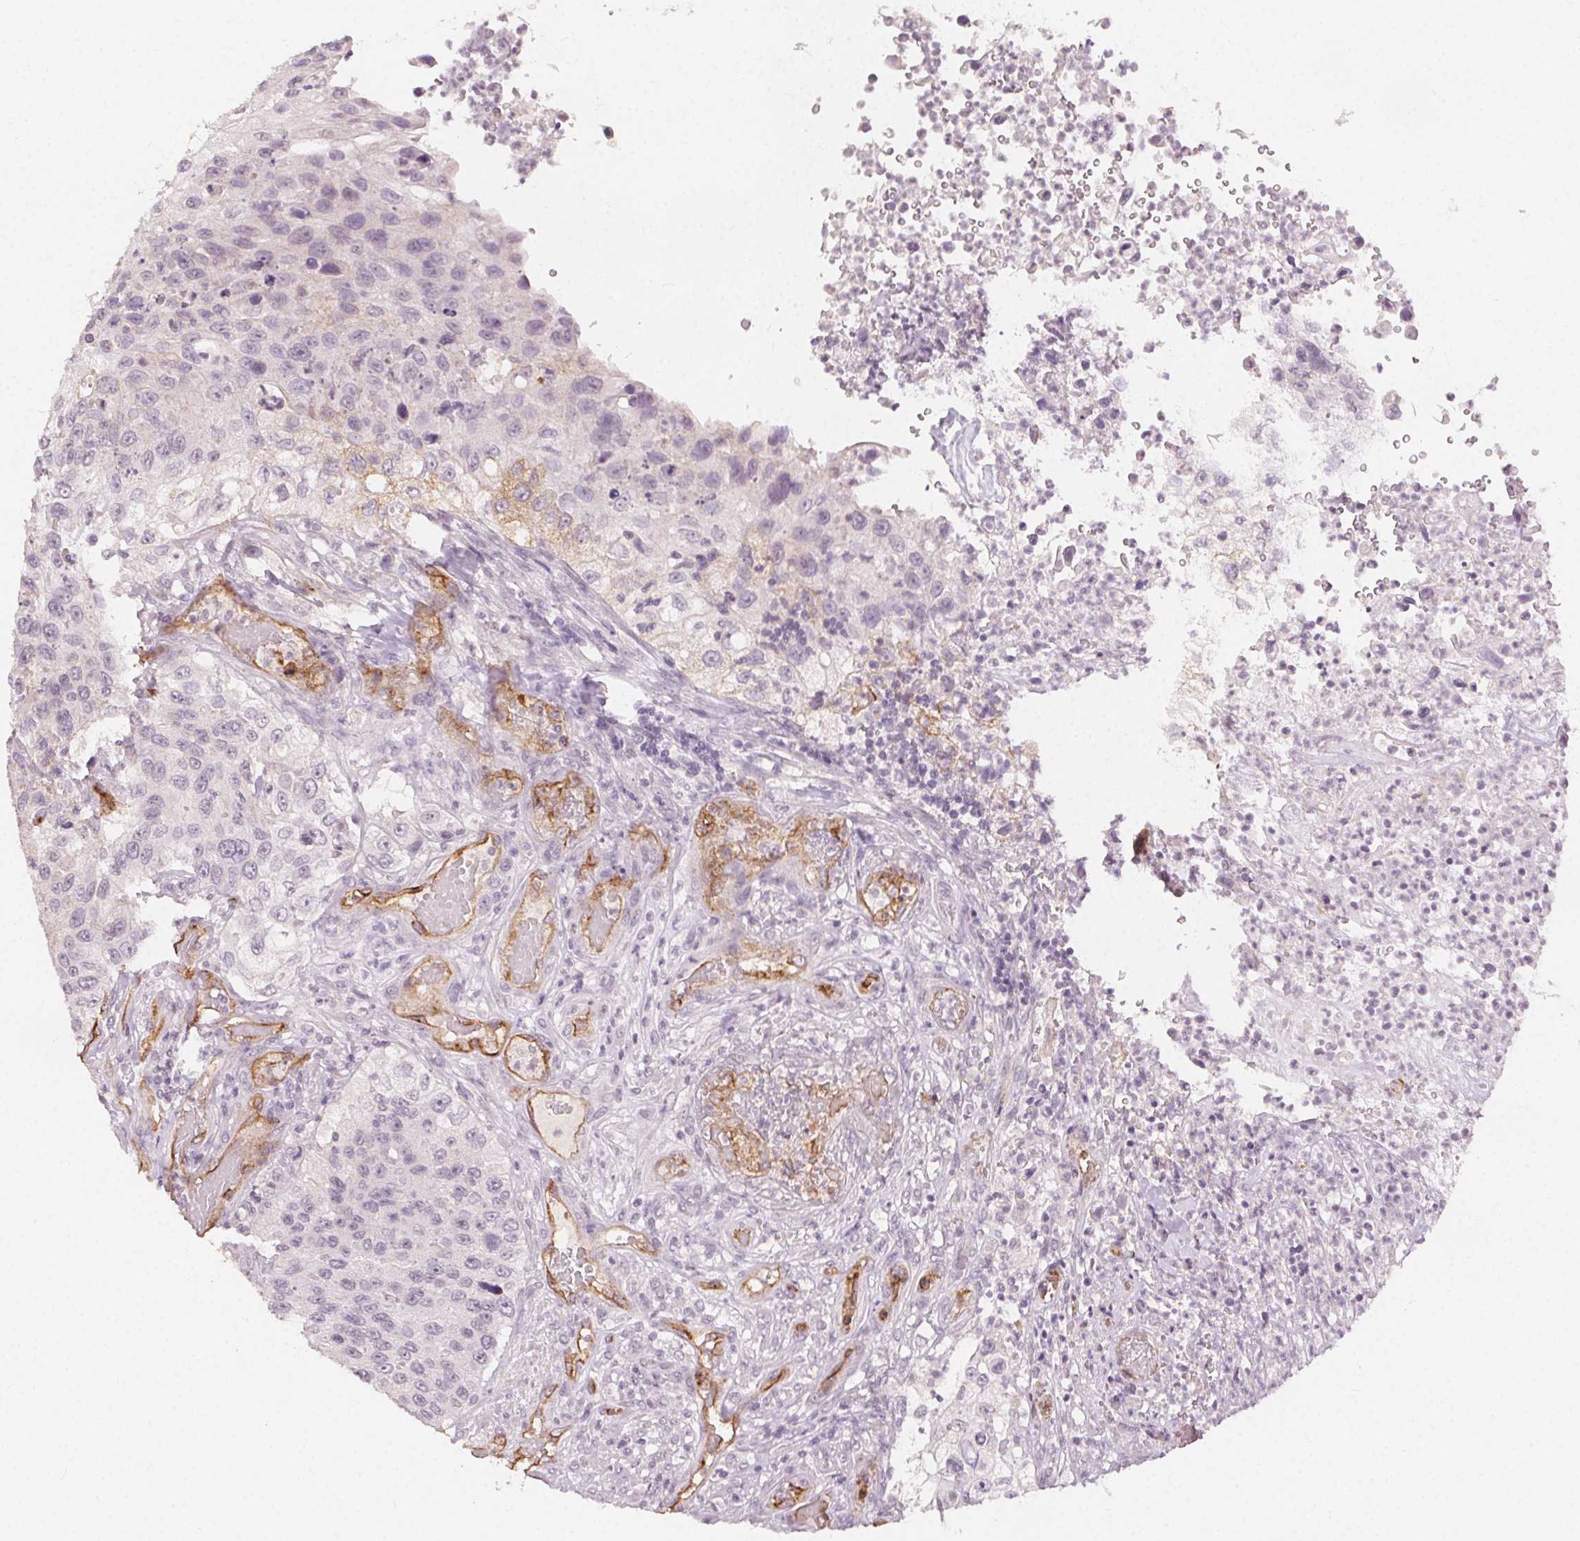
{"staining": {"intensity": "negative", "quantity": "none", "location": "none"}, "tissue": "urothelial cancer", "cell_type": "Tumor cells", "image_type": "cancer", "snomed": [{"axis": "morphology", "description": "Urothelial carcinoma, High grade"}, {"axis": "topography", "description": "Urinary bladder"}], "caption": "Tumor cells show no significant protein staining in urothelial cancer.", "gene": "PODXL", "patient": {"sex": "female", "age": 60}}